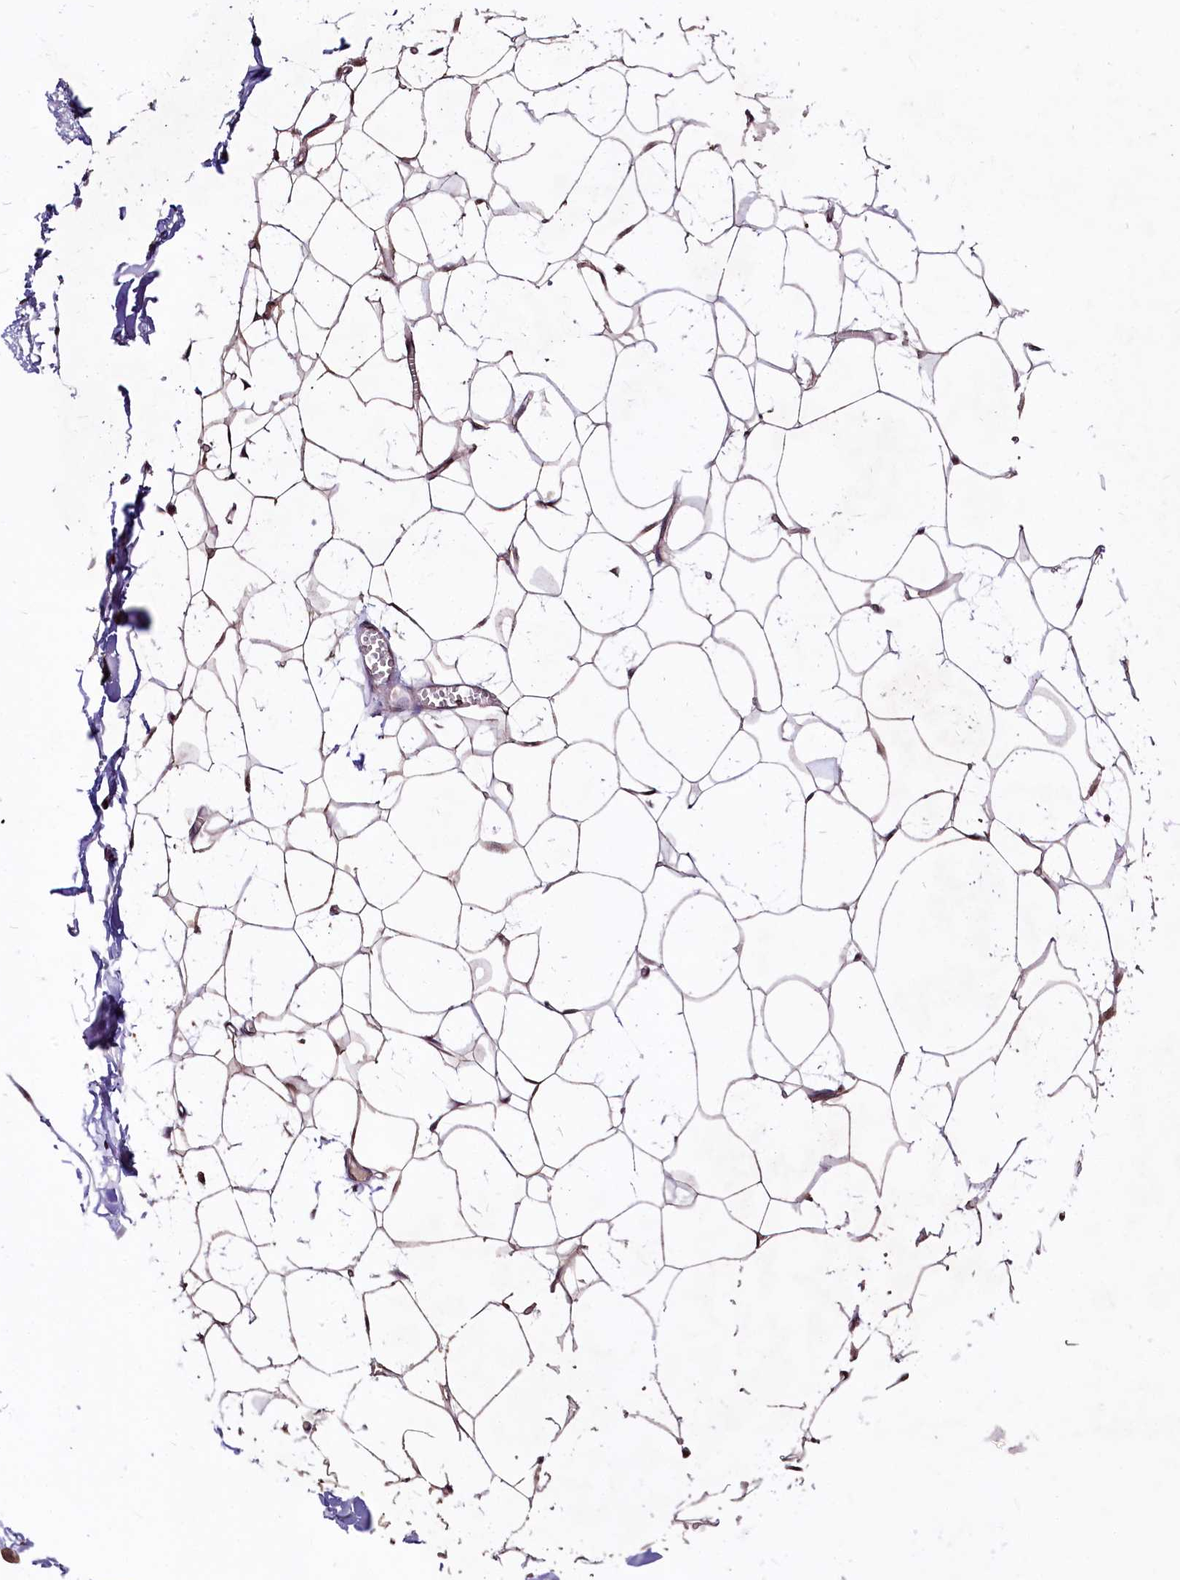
{"staining": {"intensity": "moderate", "quantity": ">75%", "location": "cytoplasmic/membranous"}, "tissue": "breast", "cell_type": "Adipocytes", "image_type": "normal", "snomed": [{"axis": "morphology", "description": "Normal tissue, NOS"}, {"axis": "topography", "description": "Breast"}], "caption": "Protein staining exhibits moderate cytoplasmic/membranous staining in approximately >75% of adipocytes in normal breast. (Stains: DAB in brown, nuclei in blue, Microscopy: brightfield microscopy at high magnification).", "gene": "KLRB1", "patient": {"sex": "female", "age": 27}}